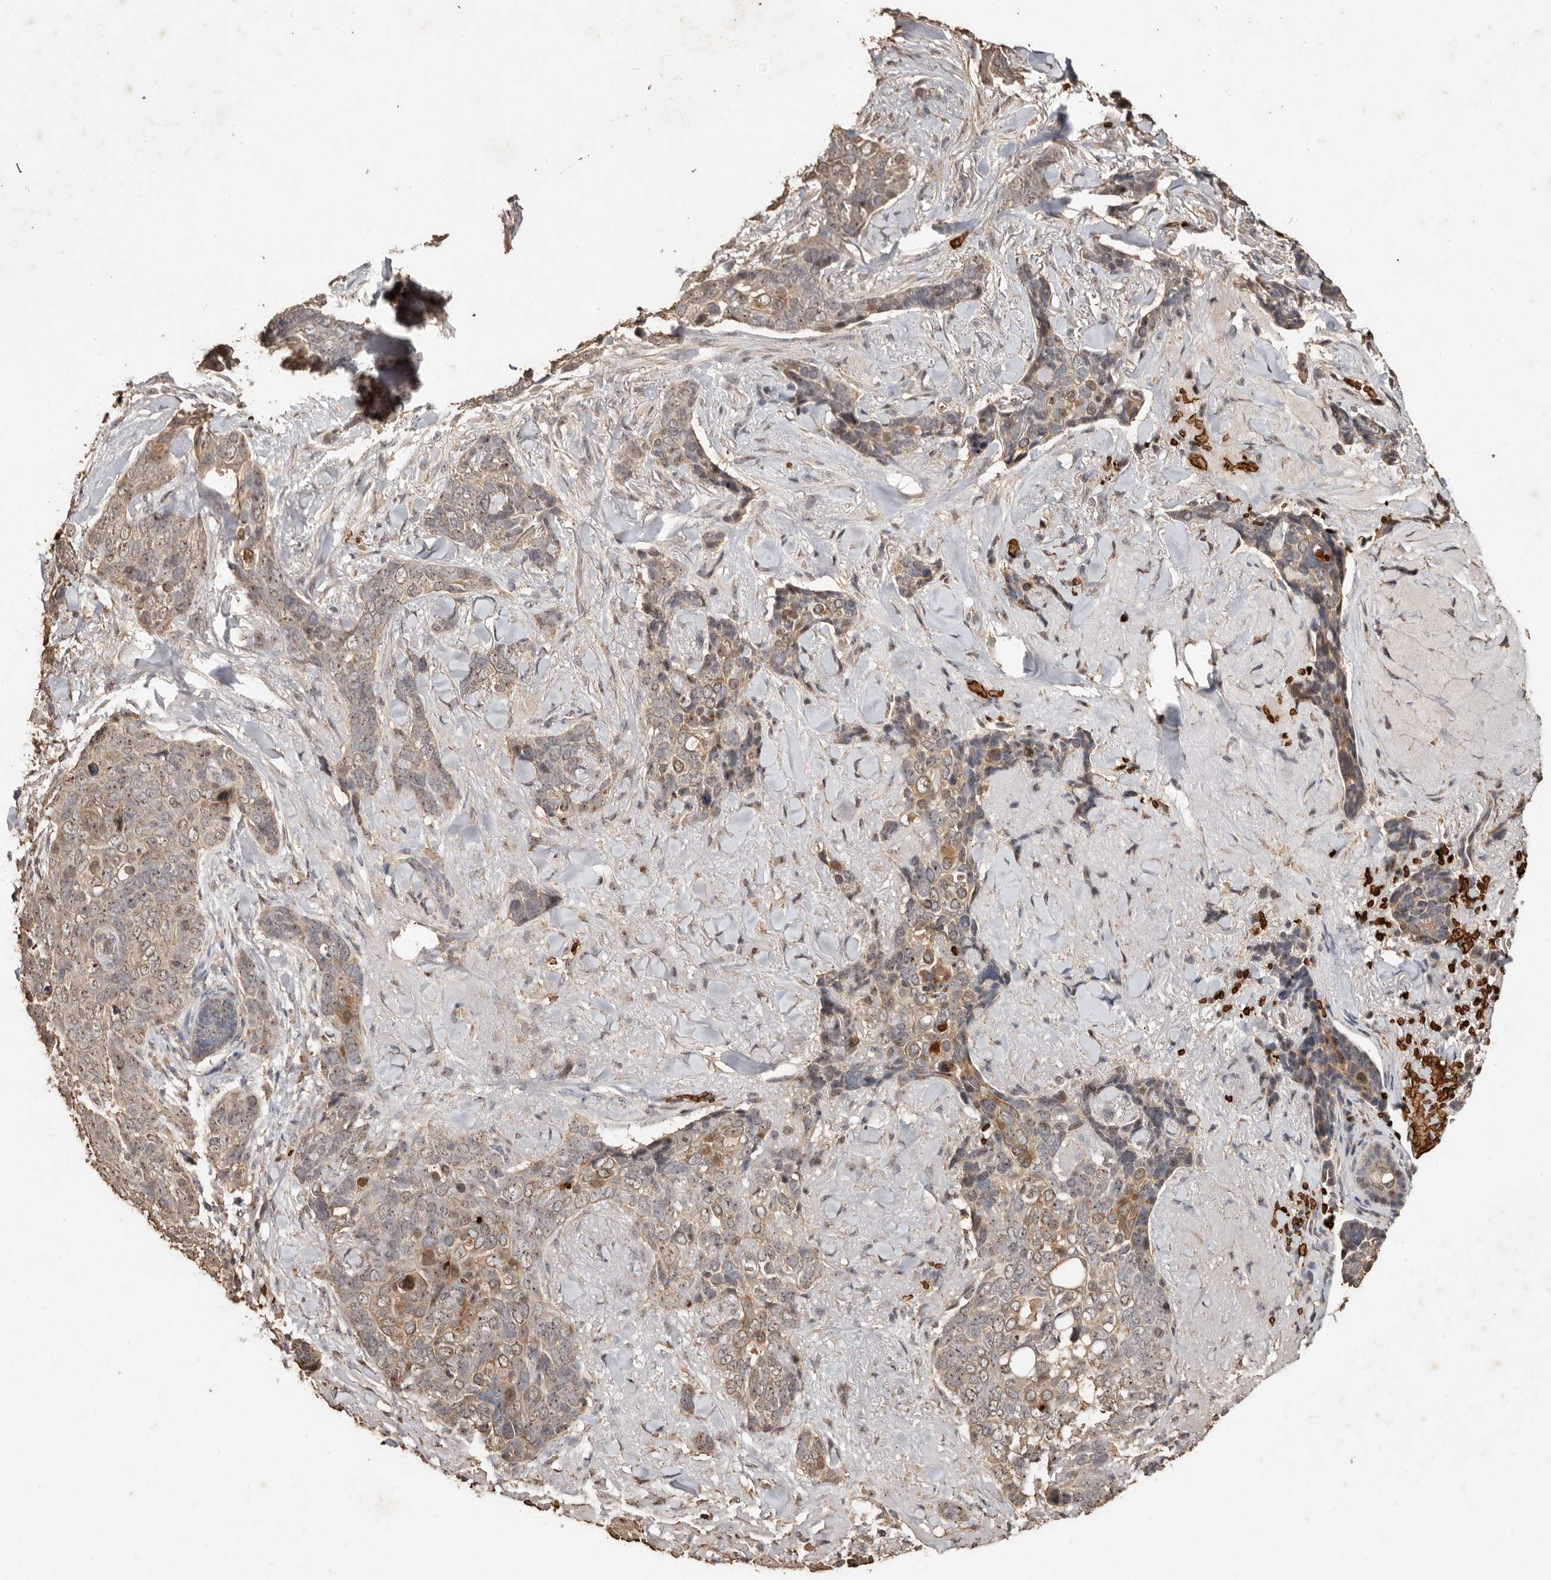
{"staining": {"intensity": "weak", "quantity": "25%-75%", "location": "cytoplasmic/membranous"}, "tissue": "skin cancer", "cell_type": "Tumor cells", "image_type": "cancer", "snomed": [{"axis": "morphology", "description": "Basal cell carcinoma"}, {"axis": "topography", "description": "Skin"}], "caption": "Brown immunohistochemical staining in skin cancer exhibits weak cytoplasmic/membranous staining in approximately 25%-75% of tumor cells.", "gene": "GRAMD2A", "patient": {"sex": "female", "age": 82}}